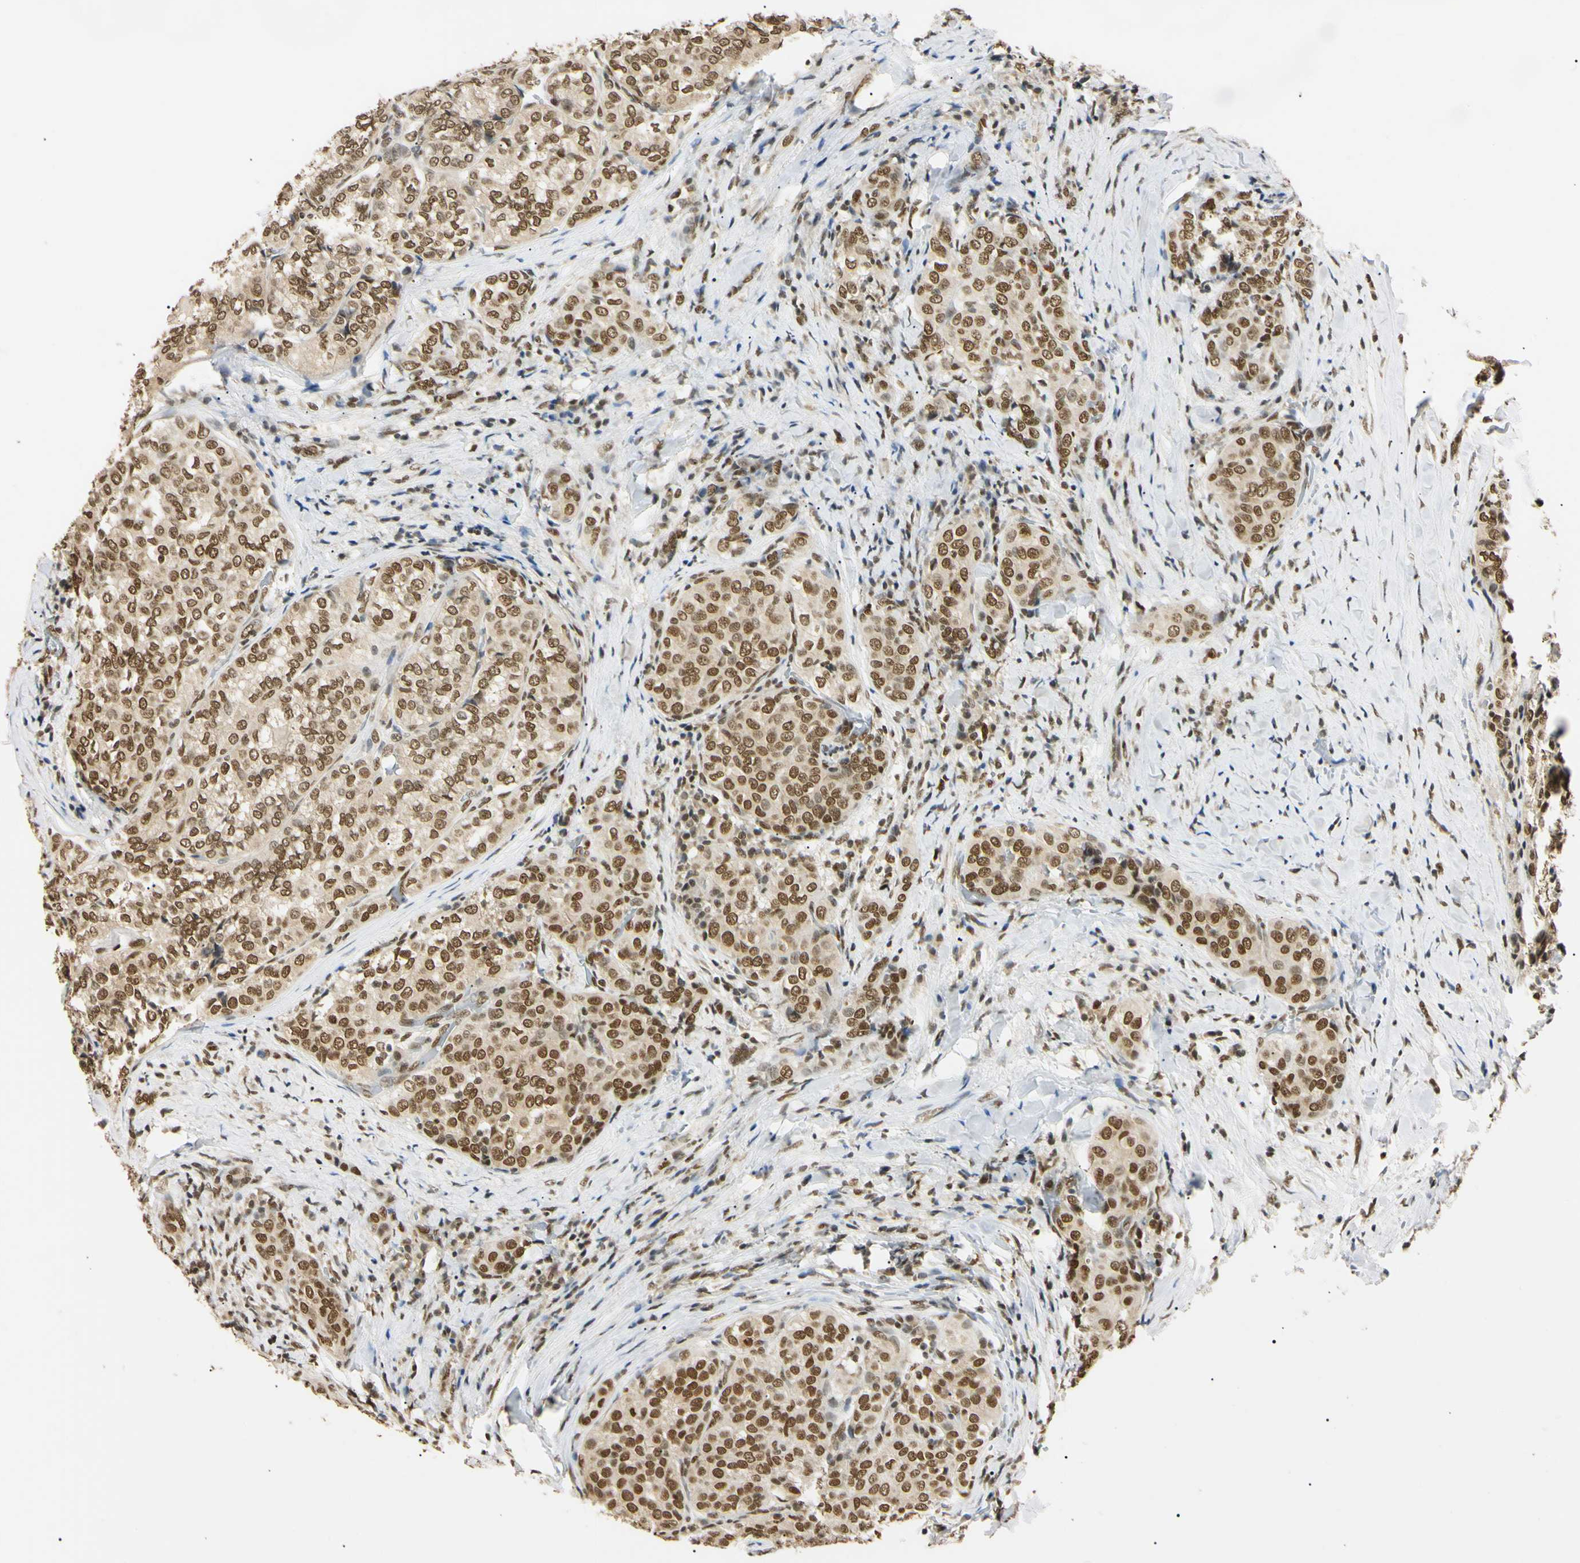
{"staining": {"intensity": "strong", "quantity": ">75%", "location": "nuclear"}, "tissue": "thyroid cancer", "cell_type": "Tumor cells", "image_type": "cancer", "snomed": [{"axis": "morphology", "description": "Normal tissue, NOS"}, {"axis": "morphology", "description": "Papillary adenocarcinoma, NOS"}, {"axis": "topography", "description": "Thyroid gland"}], "caption": "There is high levels of strong nuclear positivity in tumor cells of thyroid papillary adenocarcinoma, as demonstrated by immunohistochemical staining (brown color).", "gene": "SMARCA5", "patient": {"sex": "female", "age": 30}}